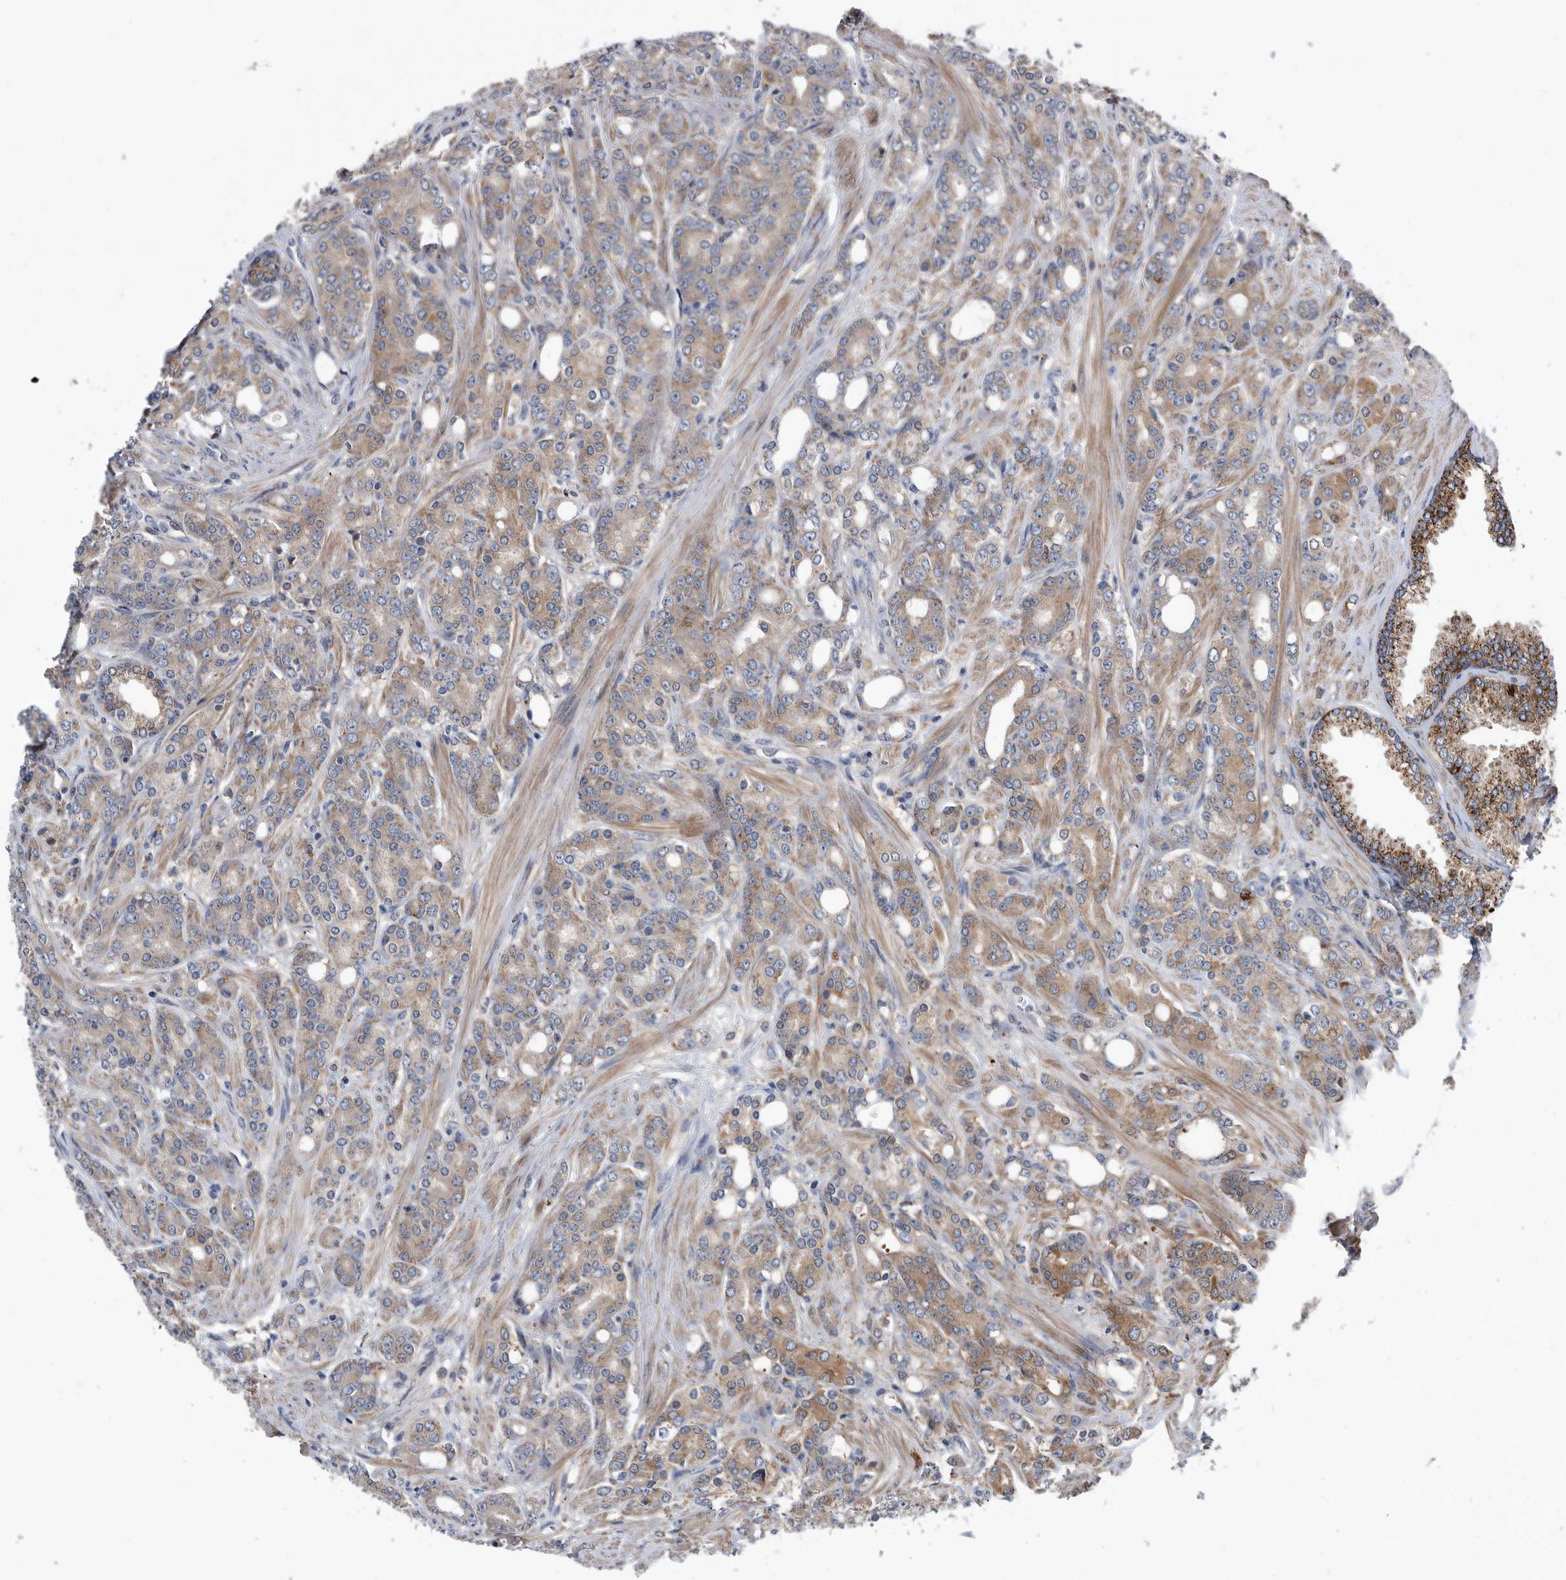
{"staining": {"intensity": "moderate", "quantity": "25%-75%", "location": "cytoplasmic/membranous"}, "tissue": "prostate cancer", "cell_type": "Tumor cells", "image_type": "cancer", "snomed": [{"axis": "morphology", "description": "Adenocarcinoma, High grade"}, {"axis": "topography", "description": "Prostate"}], "caption": "Immunohistochemical staining of human prostate high-grade adenocarcinoma exhibits medium levels of moderate cytoplasmic/membranous expression in about 25%-75% of tumor cells. (IHC, brightfield microscopy, high magnification).", "gene": "BAIAP3", "patient": {"sex": "male", "age": 62}}